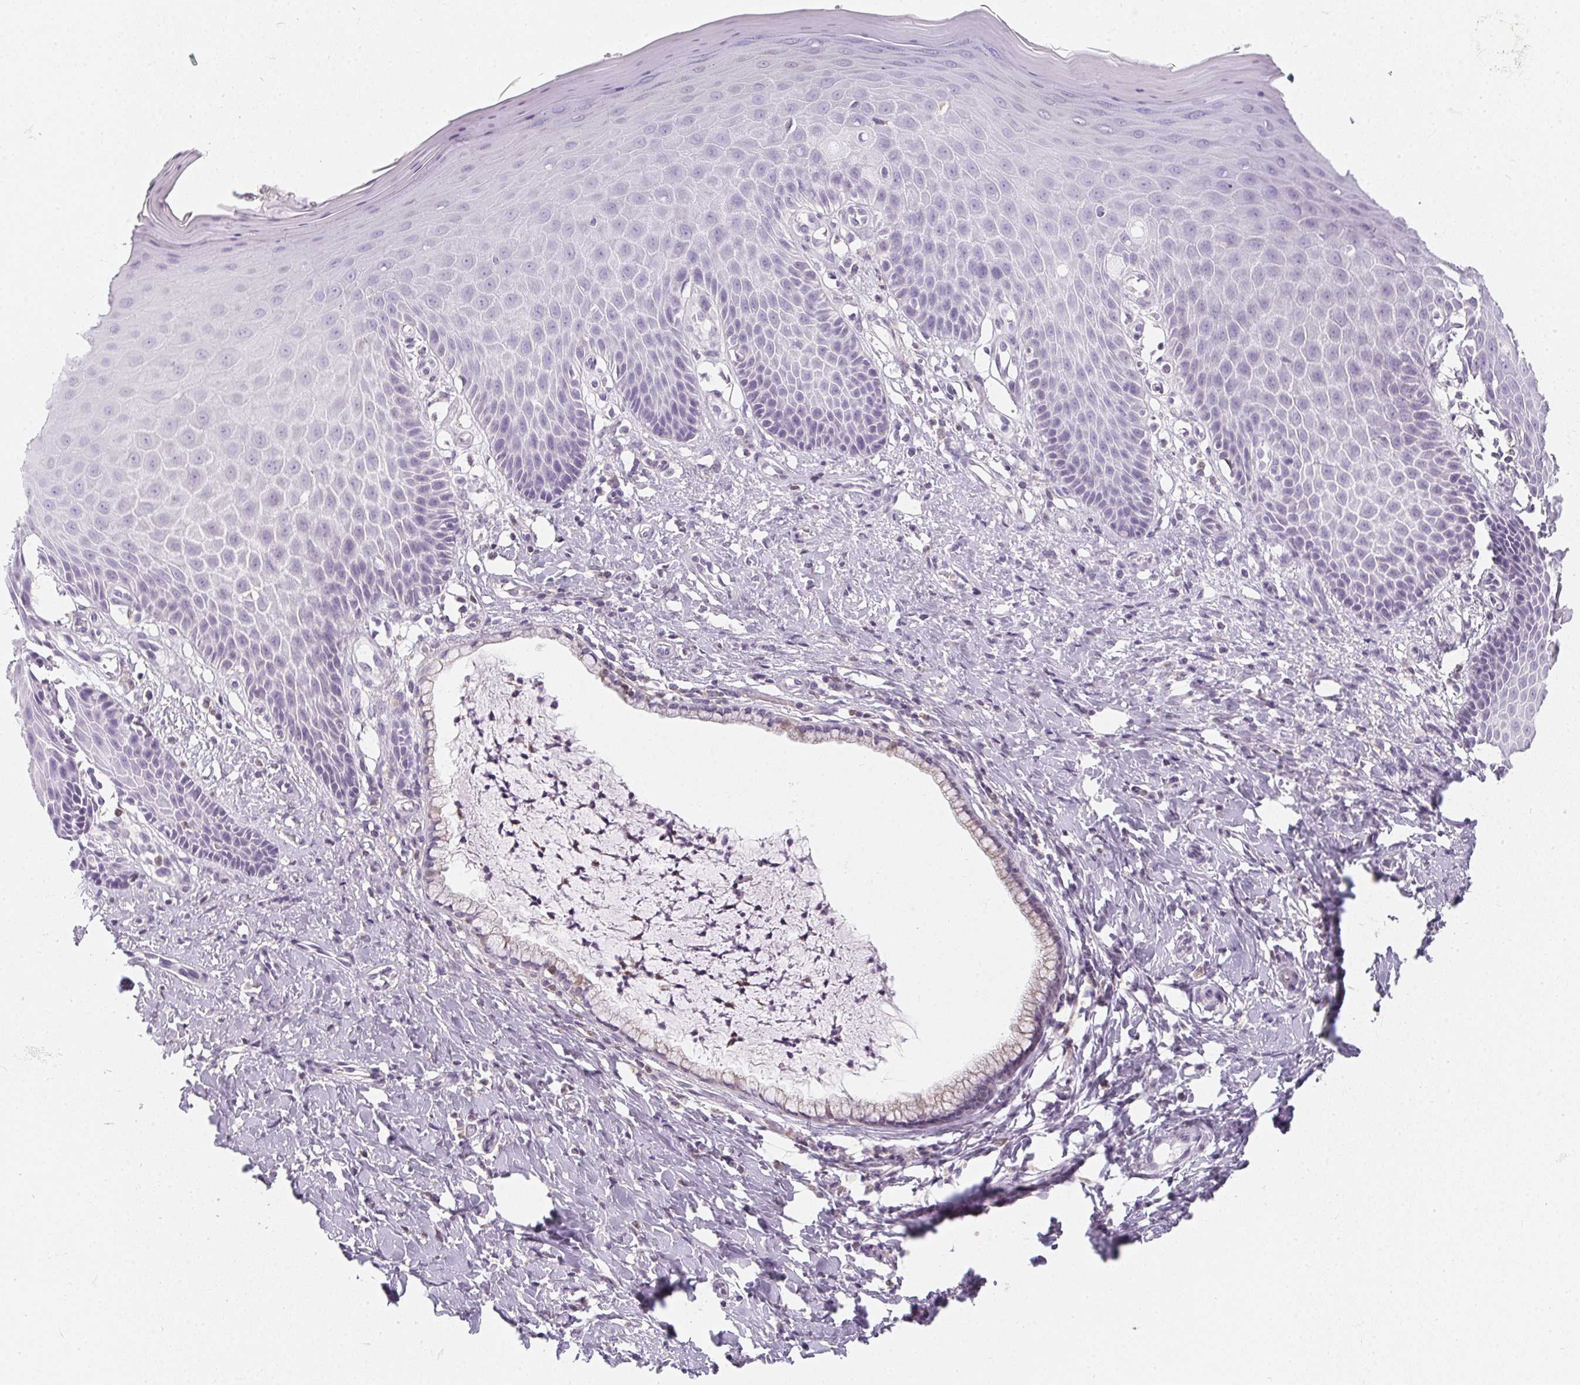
{"staining": {"intensity": "negative", "quantity": "none", "location": "none"}, "tissue": "vagina", "cell_type": "Squamous epithelial cells", "image_type": "normal", "snomed": [{"axis": "morphology", "description": "Normal tissue, NOS"}, {"axis": "topography", "description": "Vagina"}], "caption": "Unremarkable vagina was stained to show a protein in brown. There is no significant positivity in squamous epithelial cells. (DAB immunohistochemistry (IHC) with hematoxylin counter stain).", "gene": "SOAT1", "patient": {"sex": "female", "age": 83}}